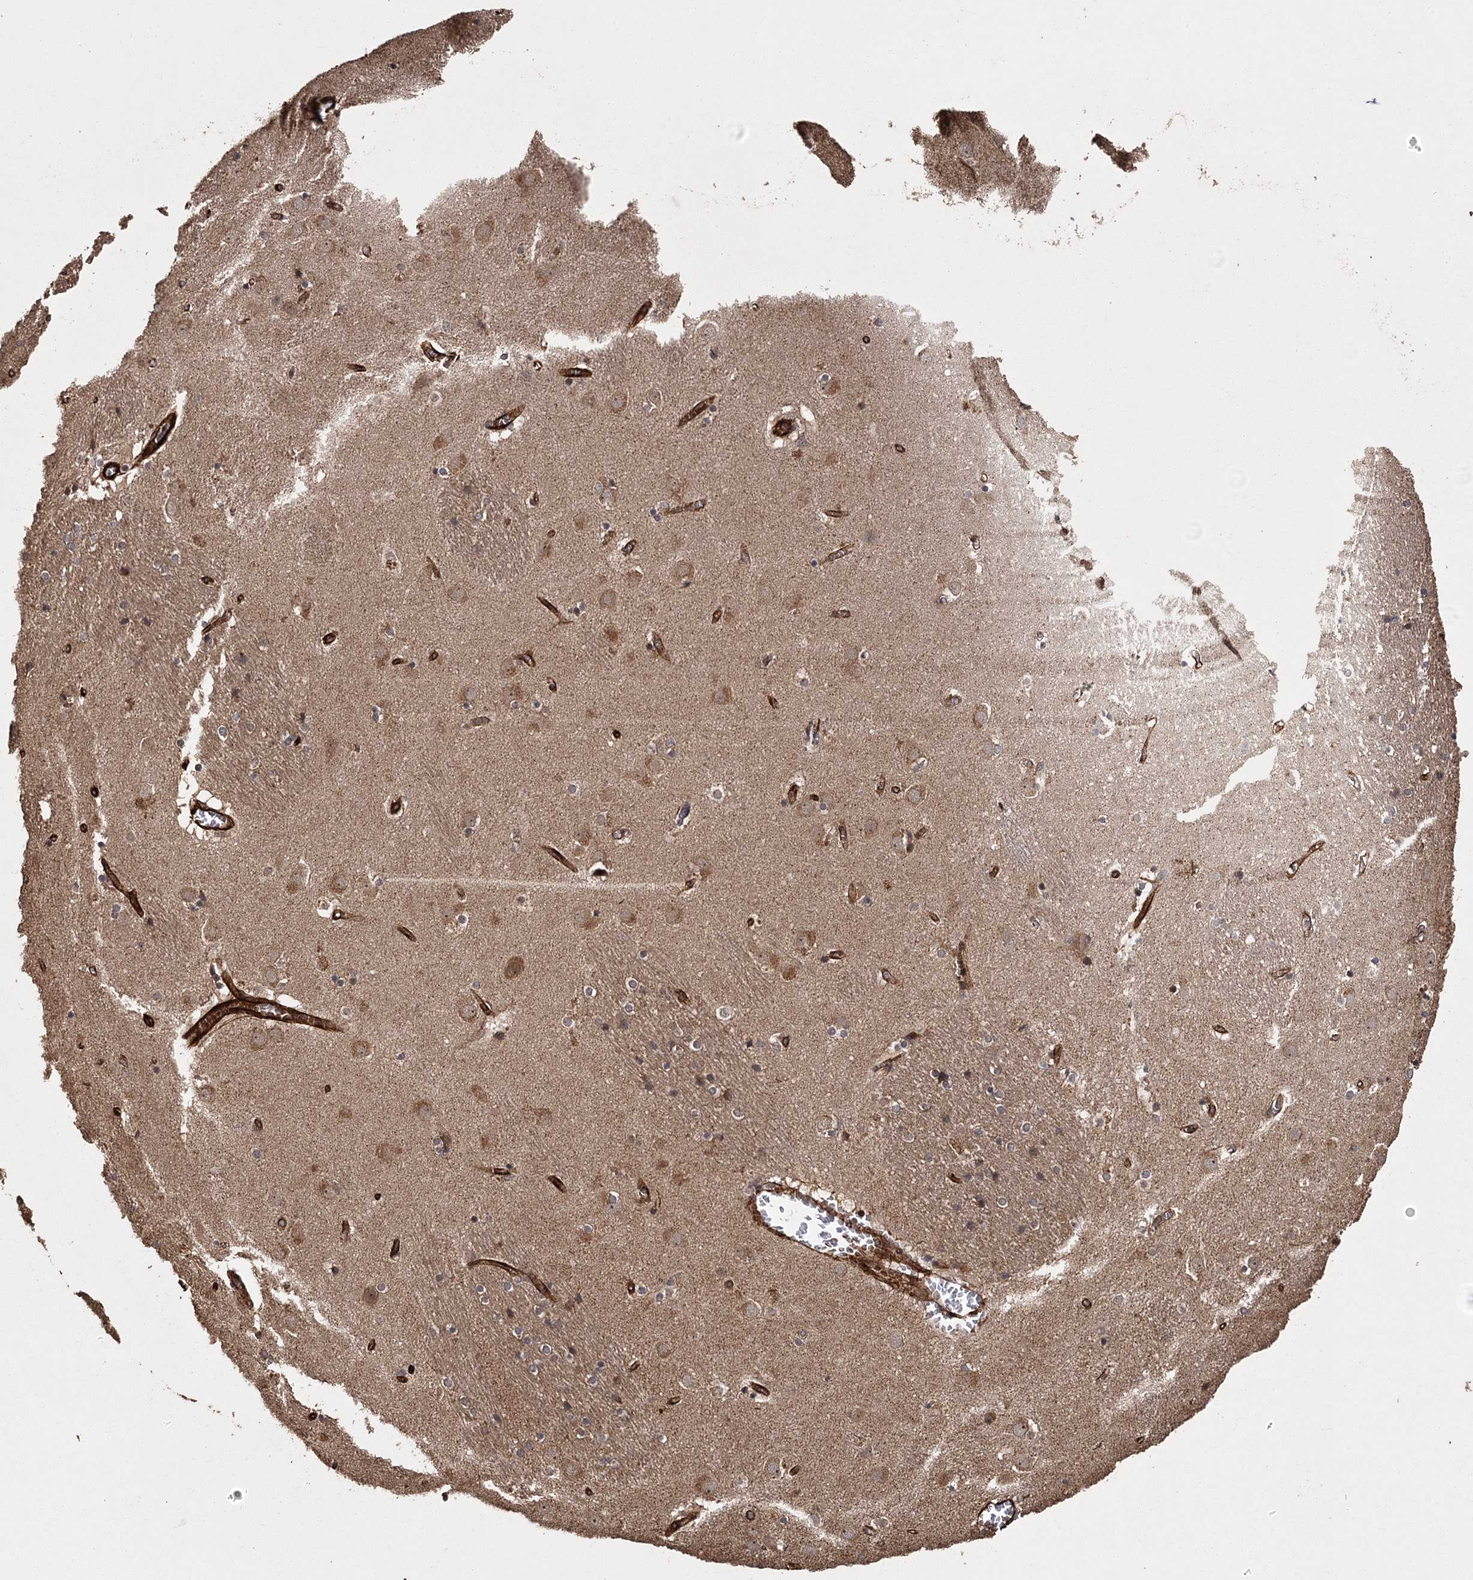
{"staining": {"intensity": "weak", "quantity": "25%-75%", "location": "cytoplasmic/membranous"}, "tissue": "caudate", "cell_type": "Glial cells", "image_type": "normal", "snomed": [{"axis": "morphology", "description": "Normal tissue, NOS"}, {"axis": "topography", "description": "Lateral ventricle wall"}], "caption": "An immunohistochemistry (IHC) image of normal tissue is shown. Protein staining in brown highlights weak cytoplasmic/membranous positivity in caudate within glial cells. Immunohistochemistry (ihc) stains the protein in brown and the nuclei are stained blue.", "gene": "RPAP3", "patient": {"sex": "male", "age": 70}}